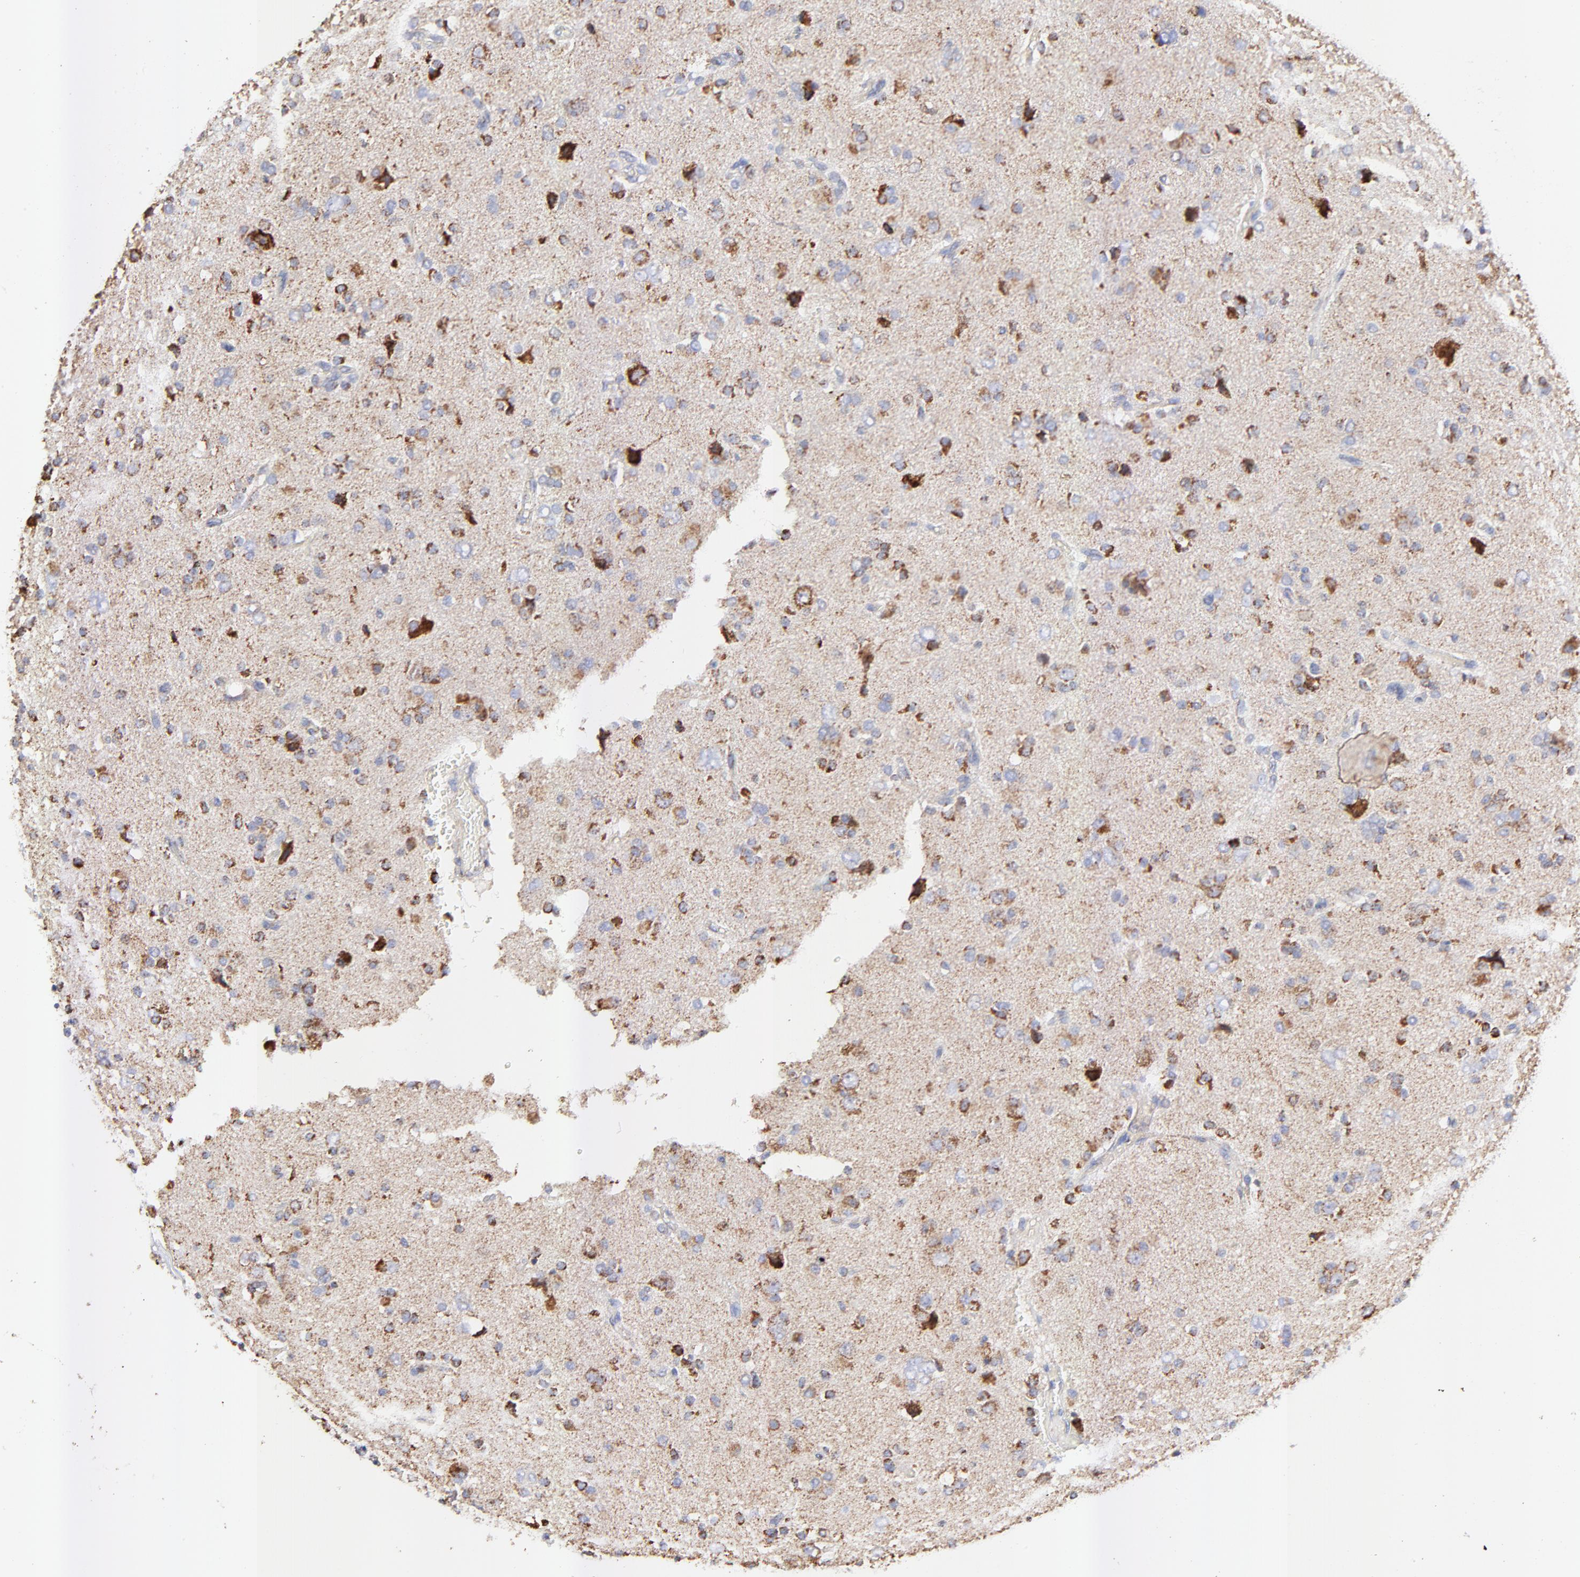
{"staining": {"intensity": "moderate", "quantity": "<25%", "location": "cytoplasmic/membranous"}, "tissue": "glioma", "cell_type": "Tumor cells", "image_type": "cancer", "snomed": [{"axis": "morphology", "description": "Glioma, malignant, High grade"}, {"axis": "topography", "description": "Brain"}], "caption": "Tumor cells exhibit moderate cytoplasmic/membranous staining in approximately <25% of cells in high-grade glioma (malignant). The protein is stained brown, and the nuclei are stained in blue (DAB (3,3'-diaminobenzidine) IHC with brightfield microscopy, high magnification).", "gene": "COX4I1", "patient": {"sex": "male", "age": 47}}